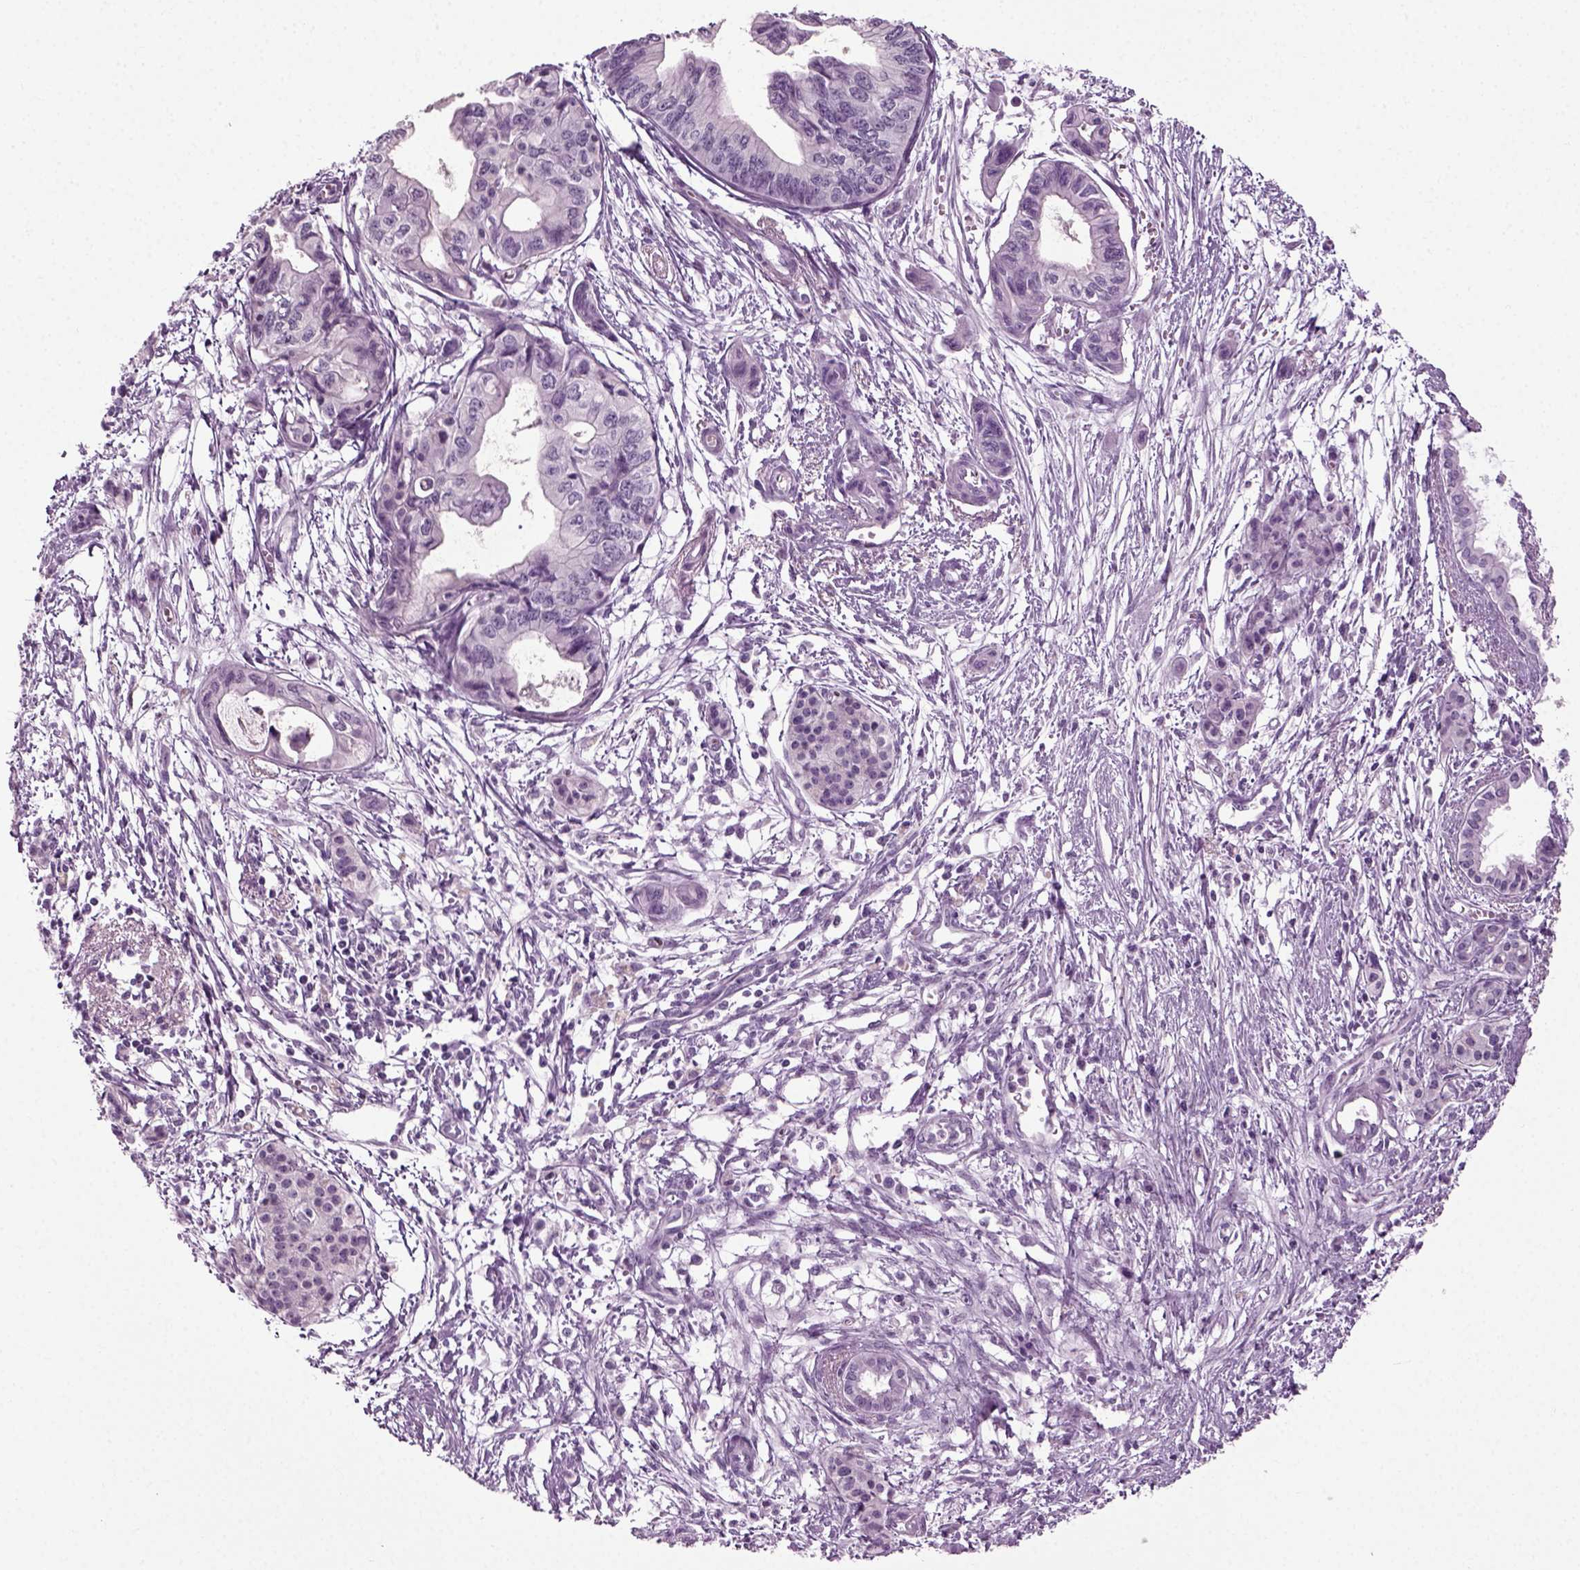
{"staining": {"intensity": "negative", "quantity": "none", "location": "none"}, "tissue": "pancreatic cancer", "cell_type": "Tumor cells", "image_type": "cancer", "snomed": [{"axis": "morphology", "description": "Adenocarcinoma, NOS"}, {"axis": "topography", "description": "Pancreas"}], "caption": "This histopathology image is of adenocarcinoma (pancreatic) stained with IHC to label a protein in brown with the nuclei are counter-stained blue. There is no positivity in tumor cells.", "gene": "ZC2HC1C", "patient": {"sex": "female", "age": 76}}